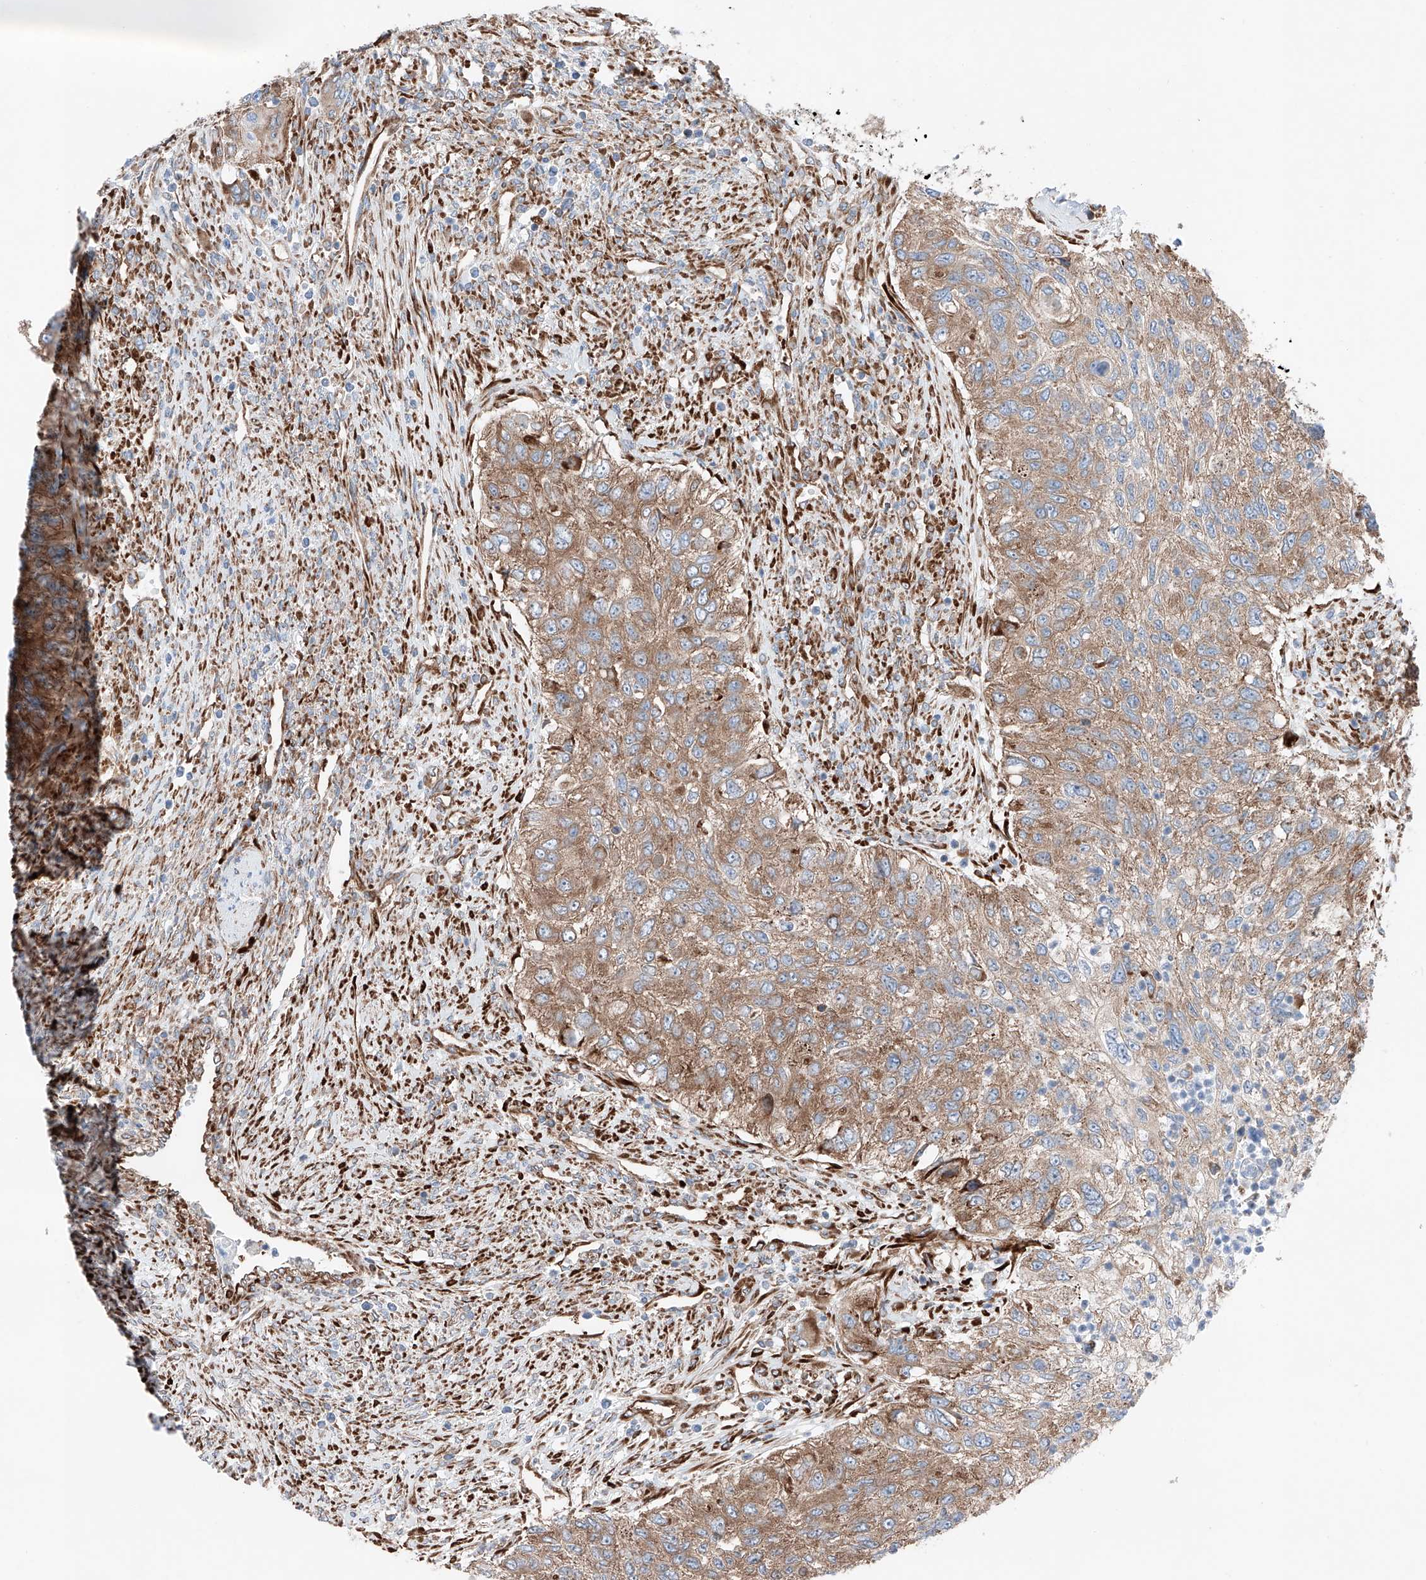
{"staining": {"intensity": "moderate", "quantity": ">75%", "location": "cytoplasmic/membranous"}, "tissue": "urothelial cancer", "cell_type": "Tumor cells", "image_type": "cancer", "snomed": [{"axis": "morphology", "description": "Urothelial carcinoma, High grade"}, {"axis": "topography", "description": "Urinary bladder"}], "caption": "About >75% of tumor cells in human high-grade urothelial carcinoma display moderate cytoplasmic/membranous protein staining as visualized by brown immunohistochemical staining.", "gene": "CRELD1", "patient": {"sex": "female", "age": 60}}